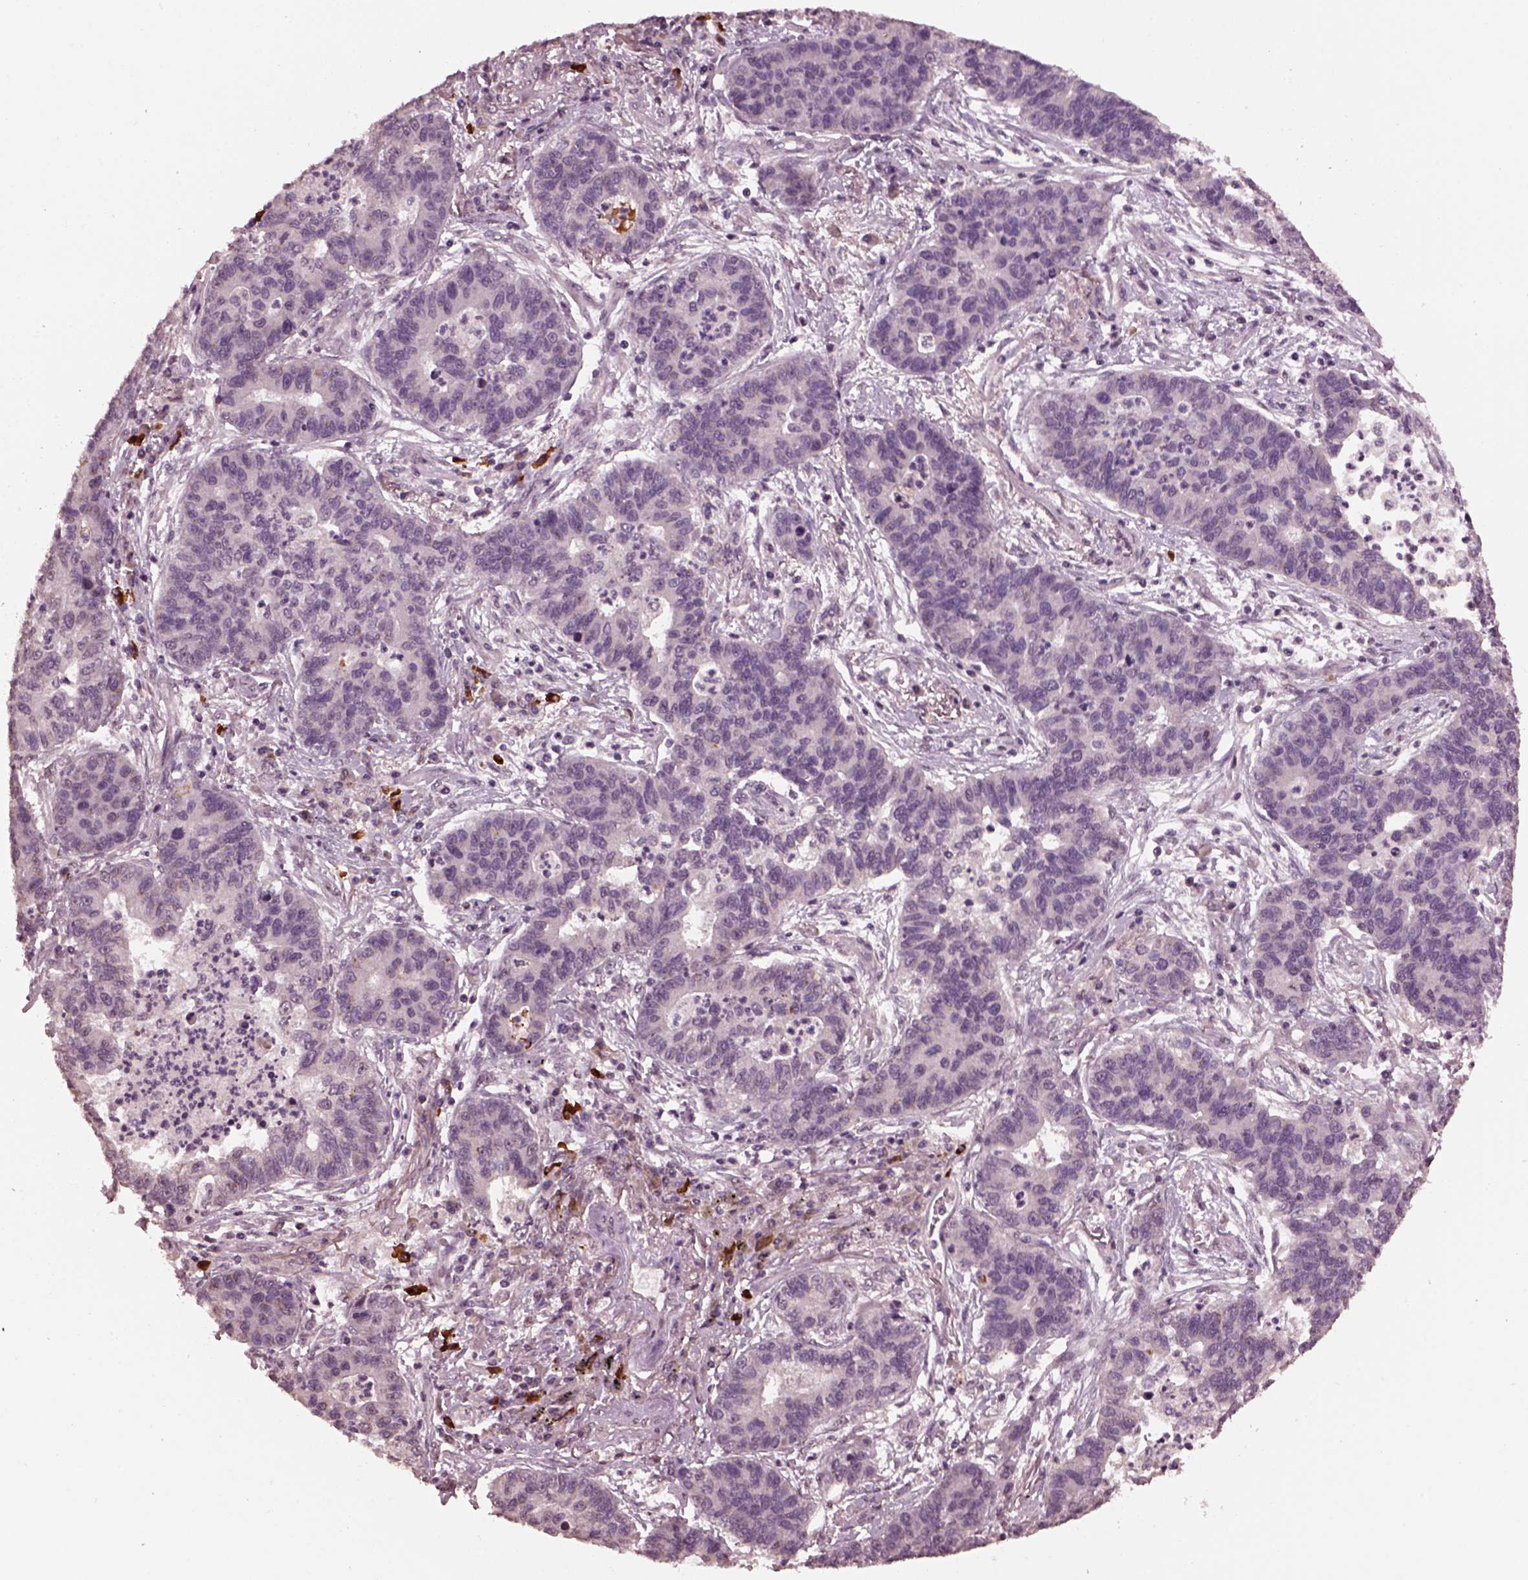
{"staining": {"intensity": "negative", "quantity": "none", "location": "none"}, "tissue": "lung cancer", "cell_type": "Tumor cells", "image_type": "cancer", "snomed": [{"axis": "morphology", "description": "Adenocarcinoma, NOS"}, {"axis": "topography", "description": "Lung"}], "caption": "A high-resolution histopathology image shows immunohistochemistry staining of lung cancer, which shows no significant expression in tumor cells.", "gene": "IL18RAP", "patient": {"sex": "female", "age": 57}}